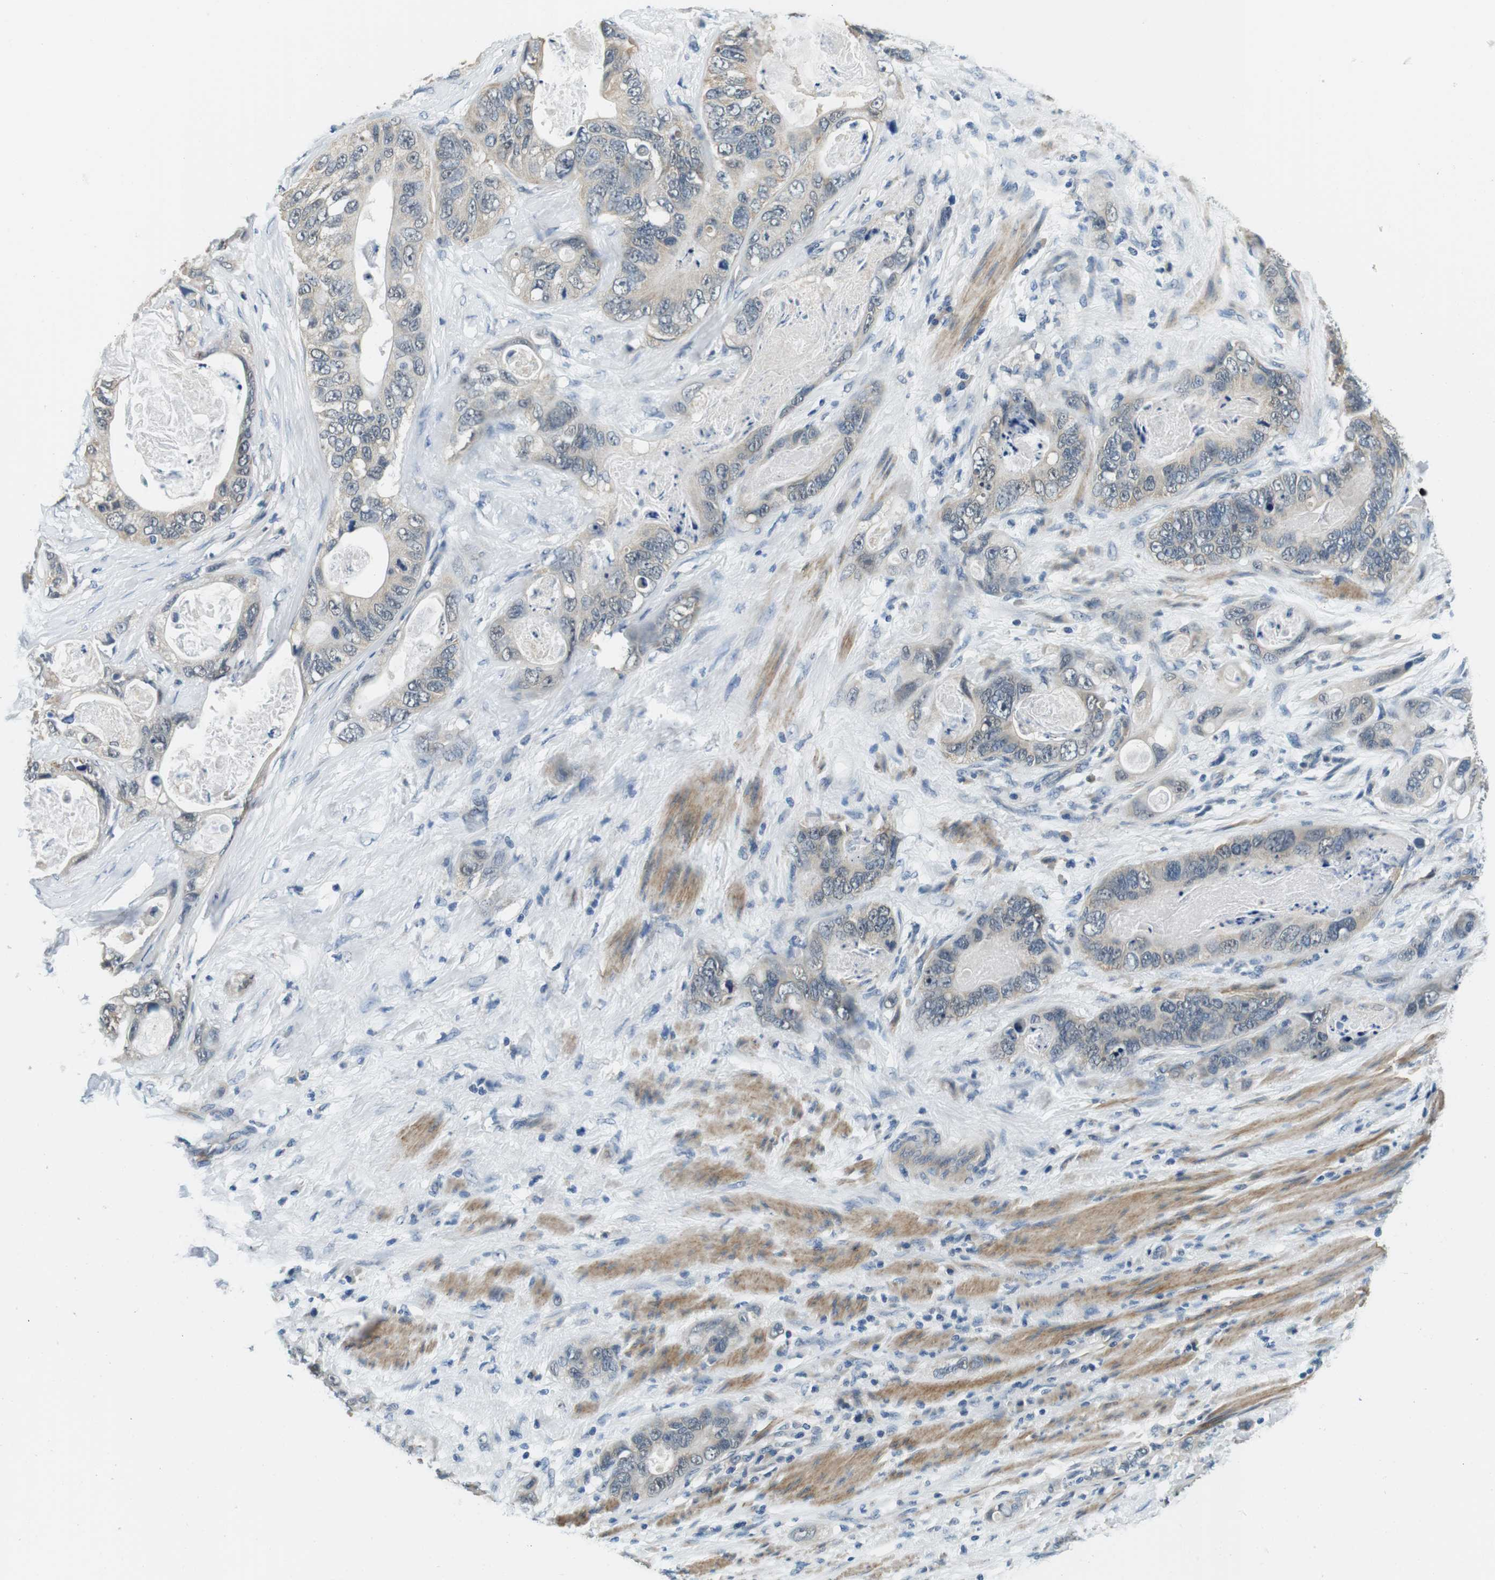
{"staining": {"intensity": "weak", "quantity": "<25%", "location": "cytoplasmic/membranous"}, "tissue": "stomach cancer", "cell_type": "Tumor cells", "image_type": "cancer", "snomed": [{"axis": "morphology", "description": "Adenocarcinoma, NOS"}, {"axis": "topography", "description": "Stomach"}], "caption": "This is an IHC image of human adenocarcinoma (stomach). There is no expression in tumor cells.", "gene": "DTNA", "patient": {"sex": "female", "age": 89}}